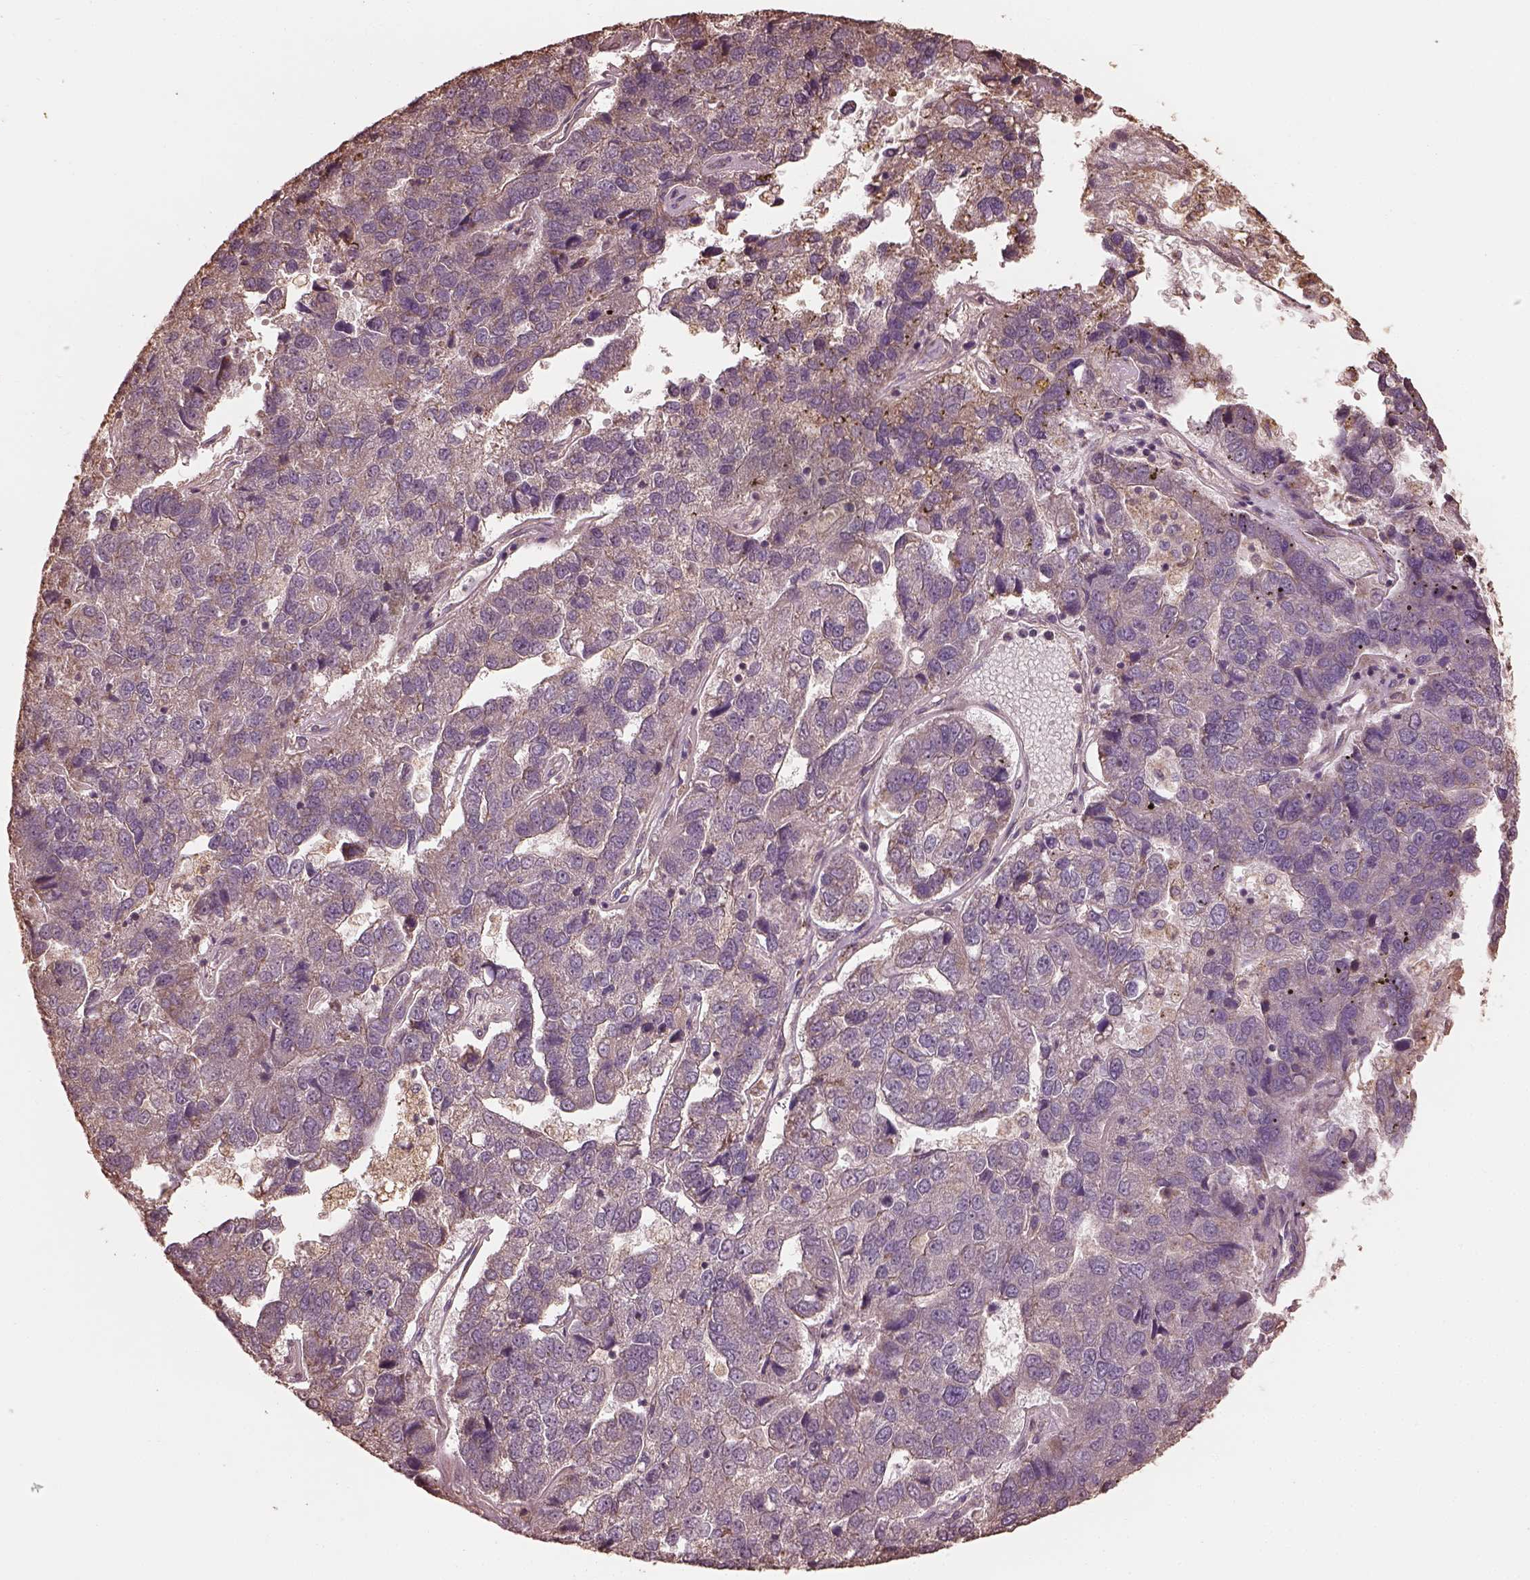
{"staining": {"intensity": "moderate", "quantity": "<25%", "location": "cytoplasmic/membranous"}, "tissue": "pancreatic cancer", "cell_type": "Tumor cells", "image_type": "cancer", "snomed": [{"axis": "morphology", "description": "Adenocarcinoma, NOS"}, {"axis": "topography", "description": "Pancreas"}], "caption": "Moderate cytoplasmic/membranous expression for a protein is seen in approximately <25% of tumor cells of adenocarcinoma (pancreatic) using immunohistochemistry.", "gene": "METTL4", "patient": {"sex": "female", "age": 61}}